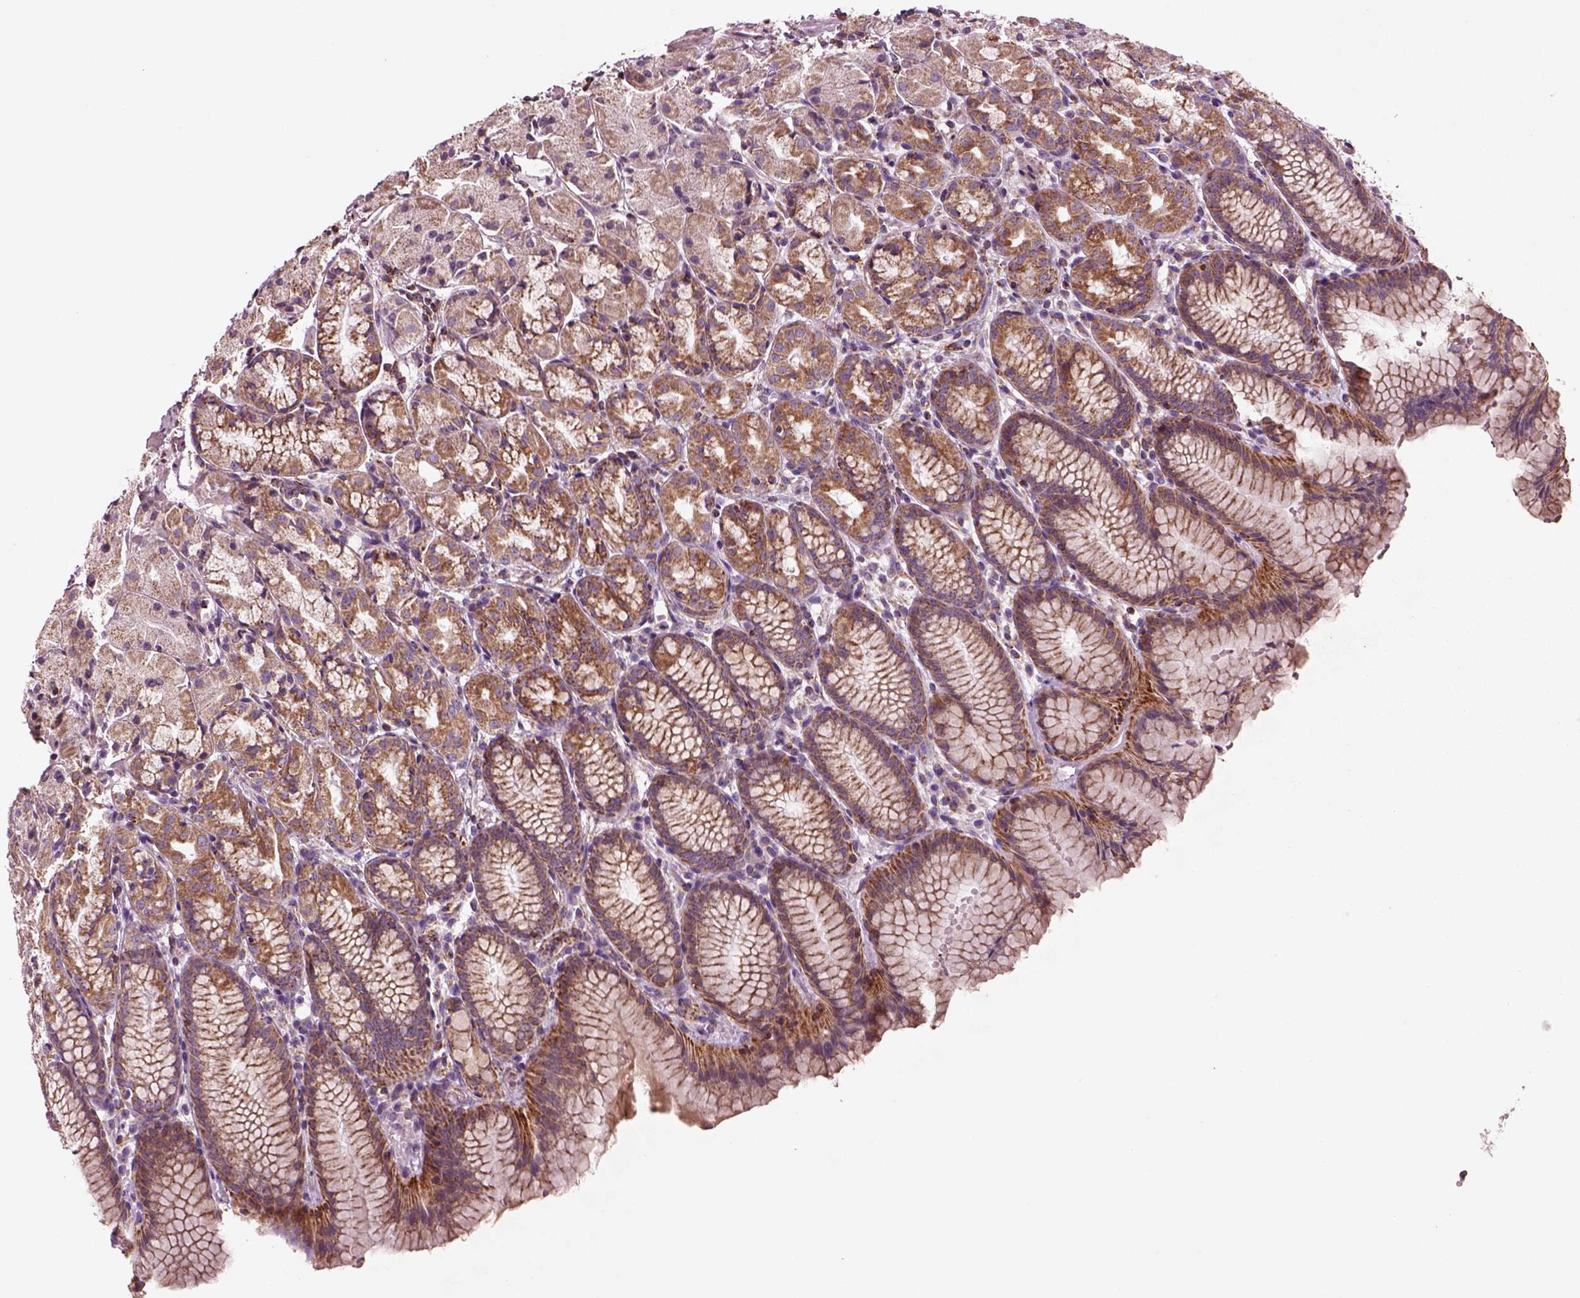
{"staining": {"intensity": "moderate", "quantity": ">75%", "location": "cytoplasmic/membranous"}, "tissue": "stomach", "cell_type": "Glandular cells", "image_type": "normal", "snomed": [{"axis": "morphology", "description": "Normal tissue, NOS"}, {"axis": "topography", "description": "Stomach, upper"}], "caption": "Immunohistochemical staining of benign stomach reveals moderate cytoplasmic/membranous protein staining in about >75% of glandular cells.", "gene": "SLC25A24", "patient": {"sex": "male", "age": 47}}